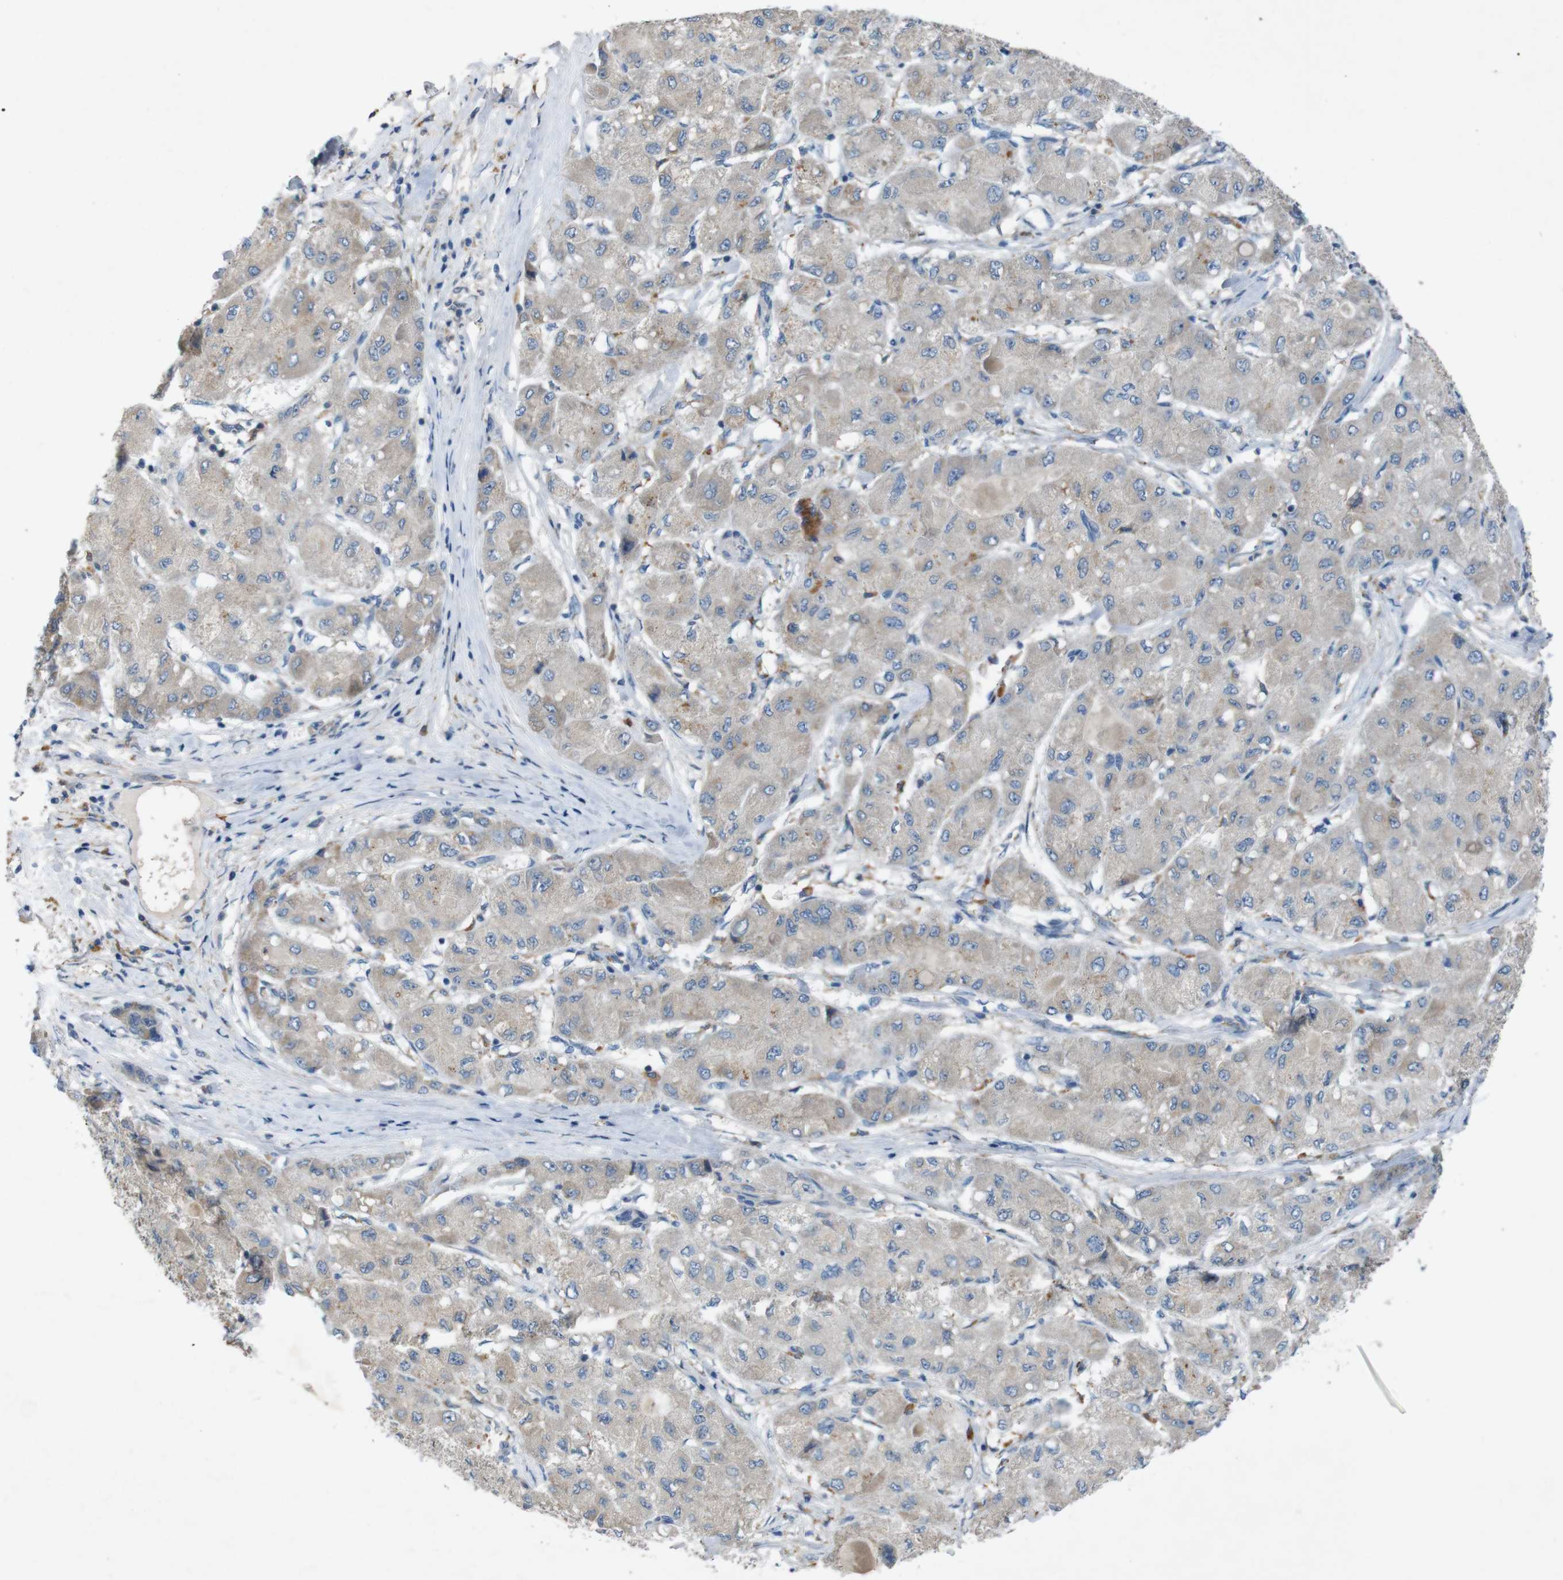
{"staining": {"intensity": "weak", "quantity": ">75%", "location": "cytoplasmic/membranous"}, "tissue": "liver cancer", "cell_type": "Tumor cells", "image_type": "cancer", "snomed": [{"axis": "morphology", "description": "Carcinoma, Hepatocellular, NOS"}, {"axis": "topography", "description": "Liver"}], "caption": "An image of liver cancer (hepatocellular carcinoma) stained for a protein displays weak cytoplasmic/membranous brown staining in tumor cells.", "gene": "MOGAT3", "patient": {"sex": "male", "age": 80}}